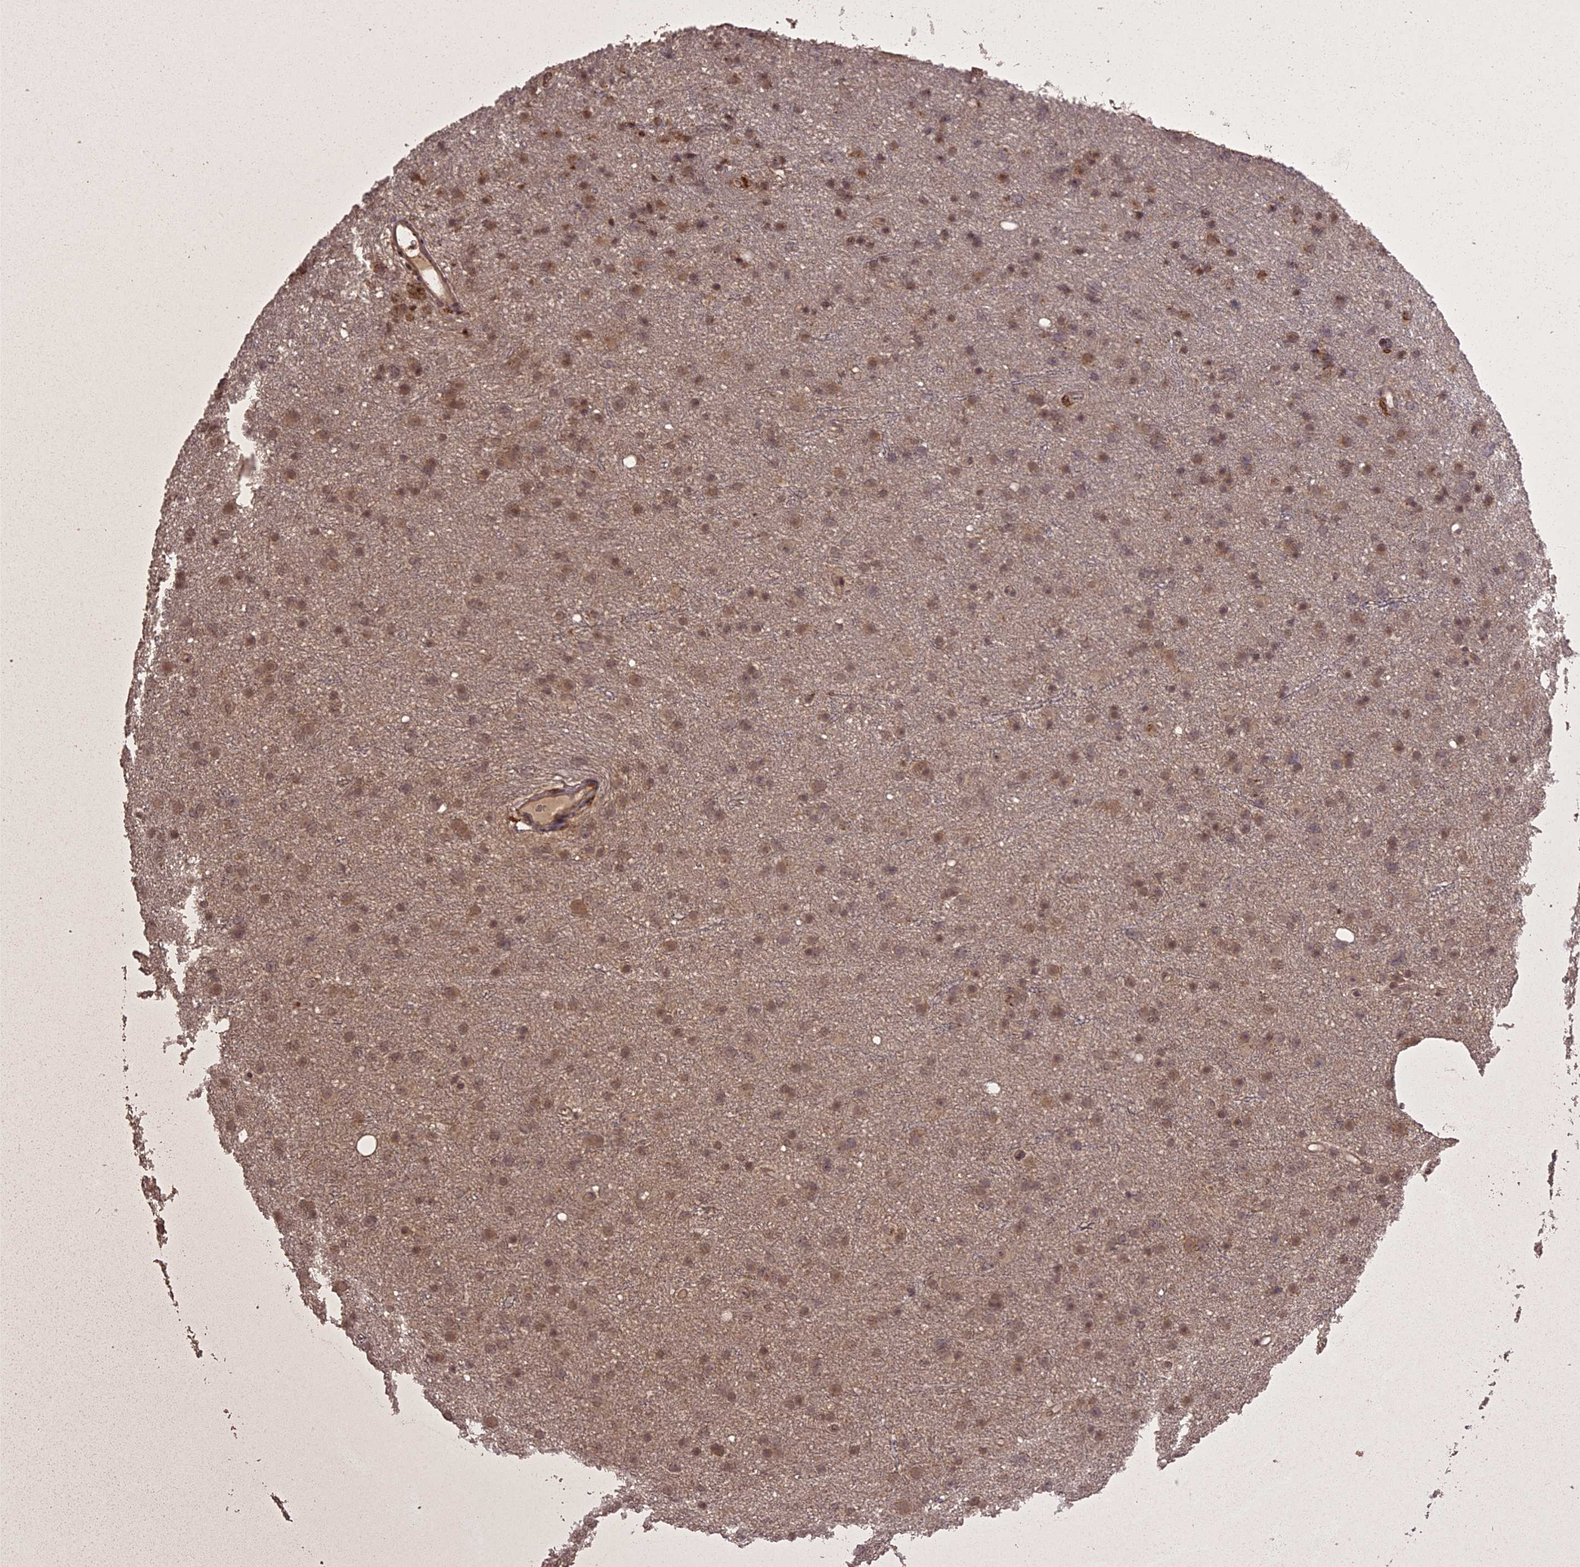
{"staining": {"intensity": "moderate", "quantity": "25%-75%", "location": "cytoplasmic/membranous,nuclear"}, "tissue": "glioma", "cell_type": "Tumor cells", "image_type": "cancer", "snomed": [{"axis": "morphology", "description": "Glioma, malignant, Low grade"}, {"axis": "topography", "description": "Cerebral cortex"}], "caption": "Immunohistochemical staining of low-grade glioma (malignant) displays medium levels of moderate cytoplasmic/membranous and nuclear protein expression in approximately 25%-75% of tumor cells. The staining was performed using DAB, with brown indicating positive protein expression. Nuclei are stained blue with hematoxylin.", "gene": "ING5", "patient": {"sex": "female", "age": 39}}